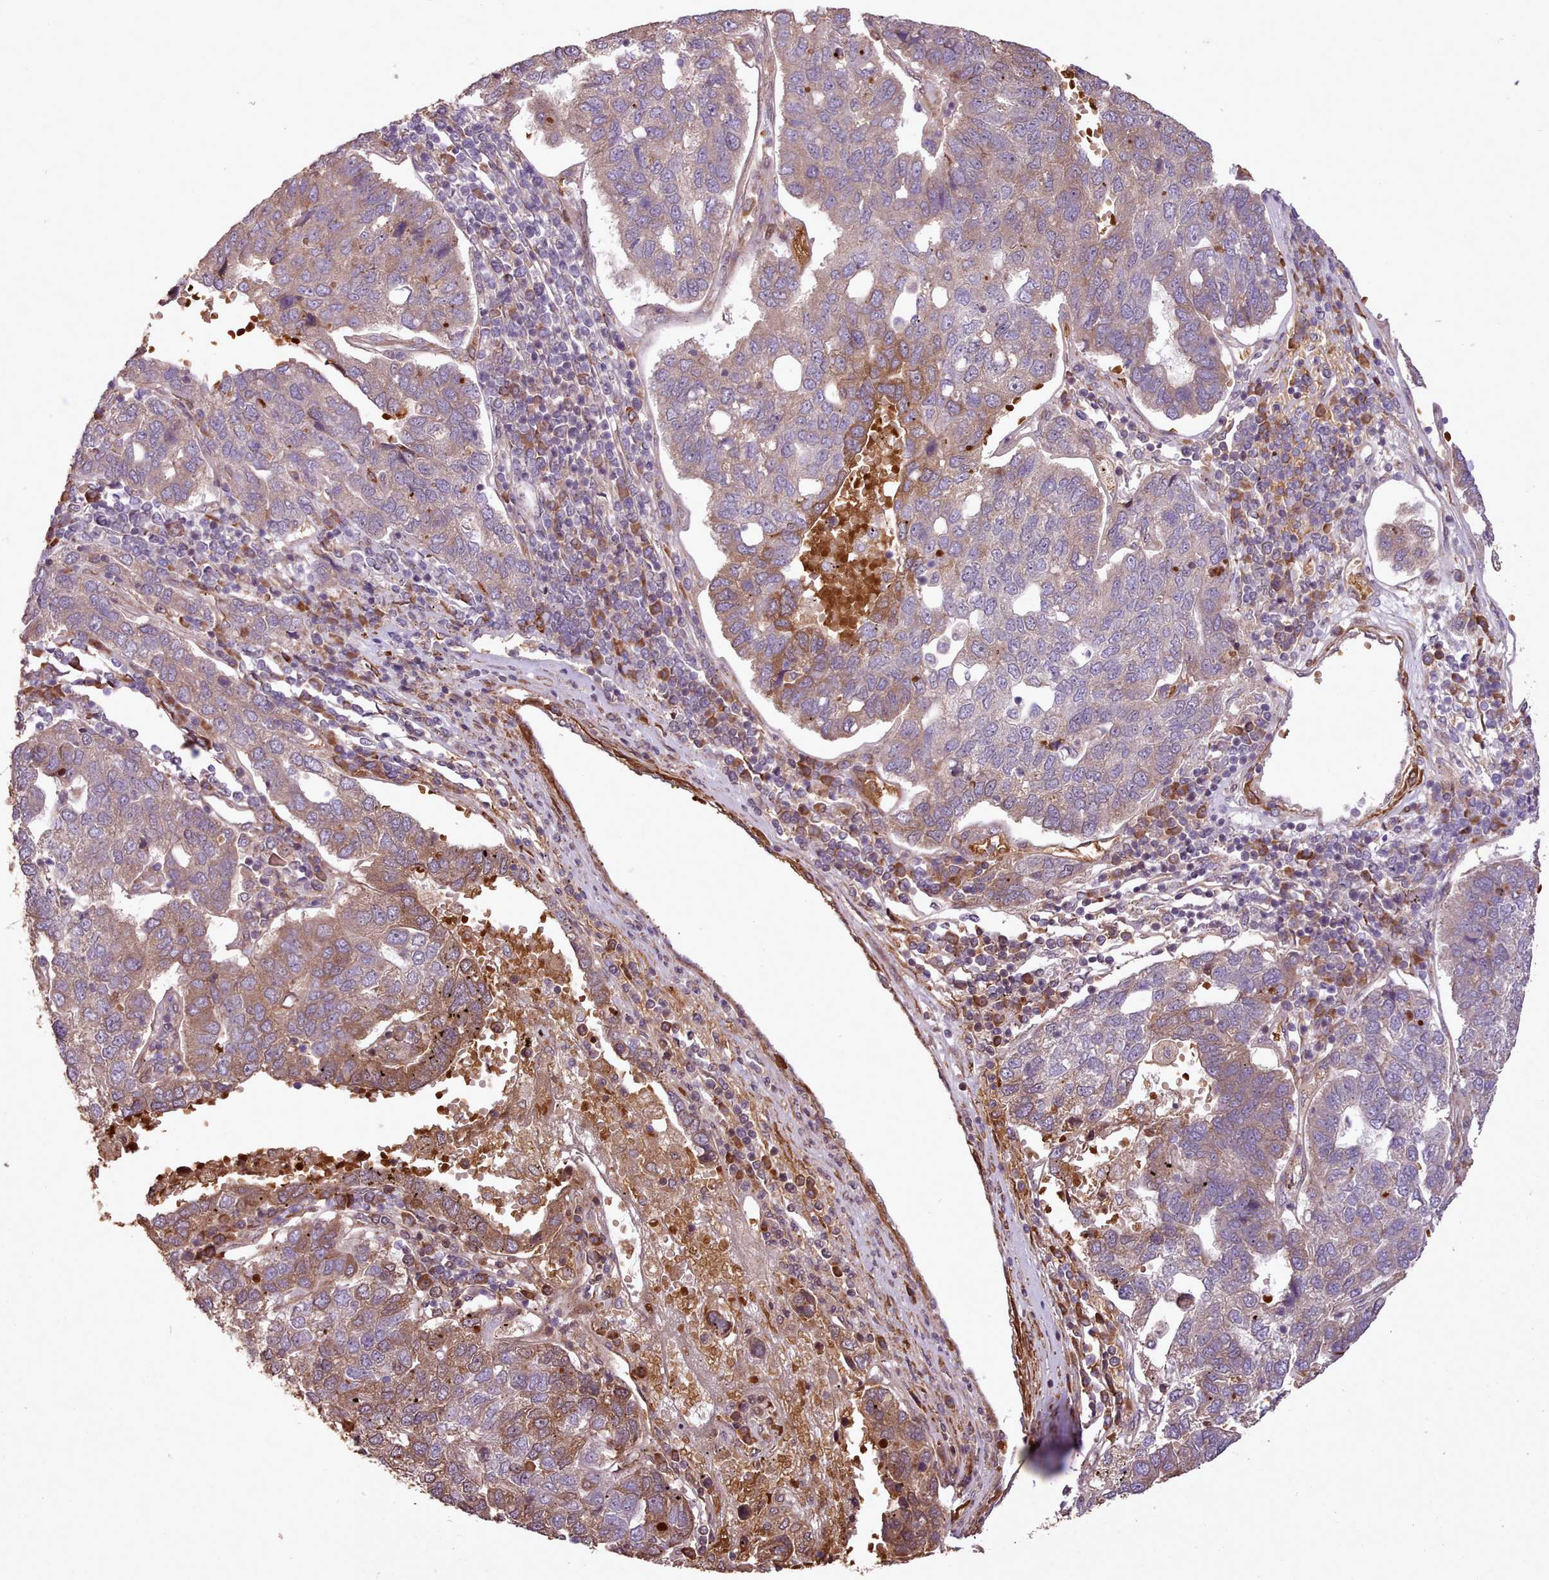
{"staining": {"intensity": "moderate", "quantity": "25%-75%", "location": "cytoplasmic/membranous"}, "tissue": "pancreatic cancer", "cell_type": "Tumor cells", "image_type": "cancer", "snomed": [{"axis": "morphology", "description": "Adenocarcinoma, NOS"}, {"axis": "topography", "description": "Pancreas"}], "caption": "Moderate cytoplasmic/membranous positivity is present in approximately 25%-75% of tumor cells in pancreatic cancer.", "gene": "CABP1", "patient": {"sex": "female", "age": 61}}